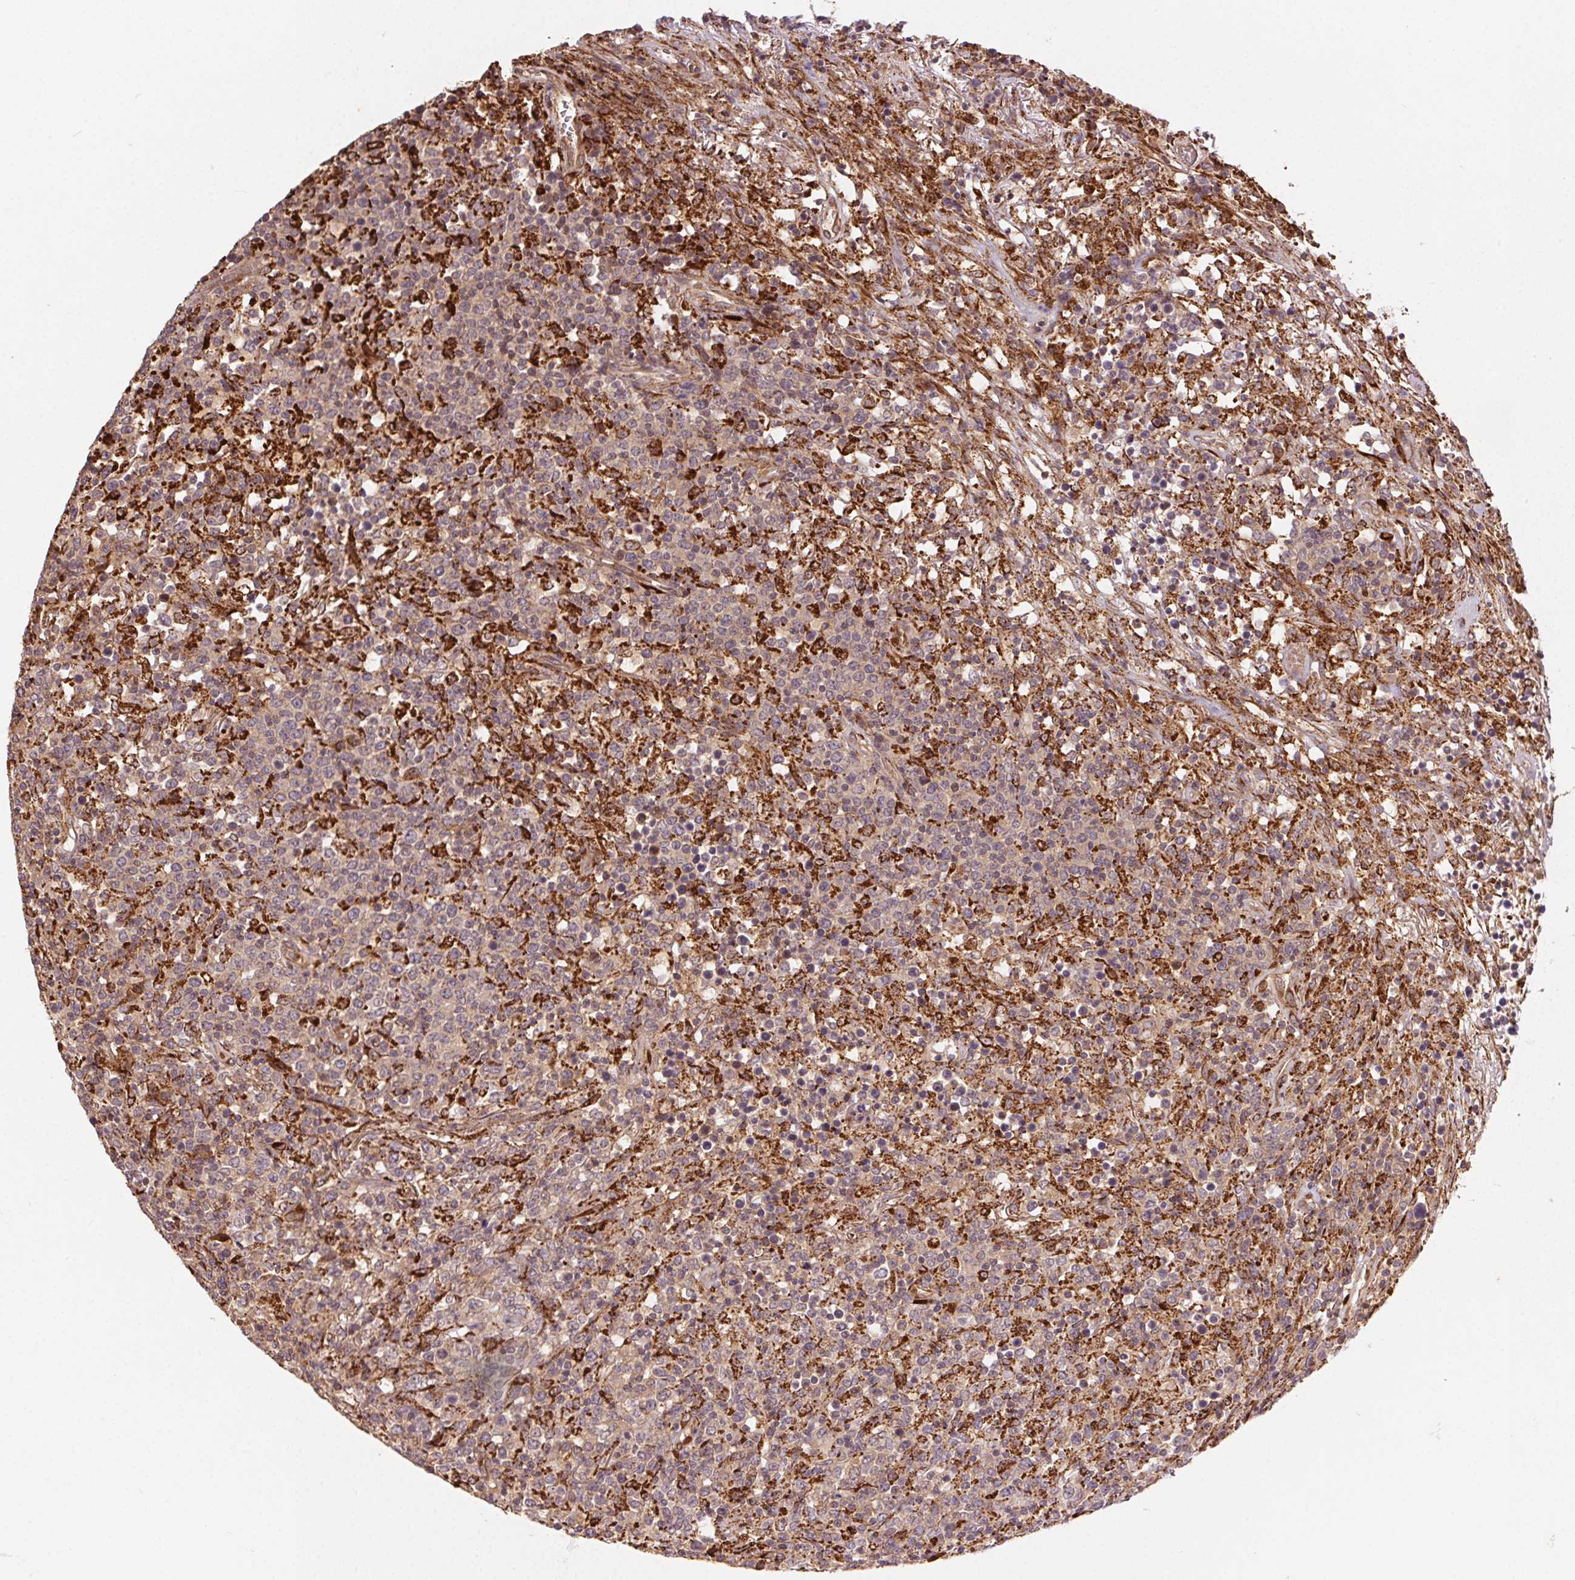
{"staining": {"intensity": "weak", "quantity": "25%-75%", "location": "cytoplasmic/membranous"}, "tissue": "lymphoma", "cell_type": "Tumor cells", "image_type": "cancer", "snomed": [{"axis": "morphology", "description": "Malignant lymphoma, non-Hodgkin's type, High grade"}, {"axis": "topography", "description": "Lung"}], "caption": "This photomicrograph displays immunohistochemistry (IHC) staining of human high-grade malignant lymphoma, non-Hodgkin's type, with low weak cytoplasmic/membranous staining in approximately 25%-75% of tumor cells.", "gene": "KLHL15", "patient": {"sex": "male", "age": 79}}